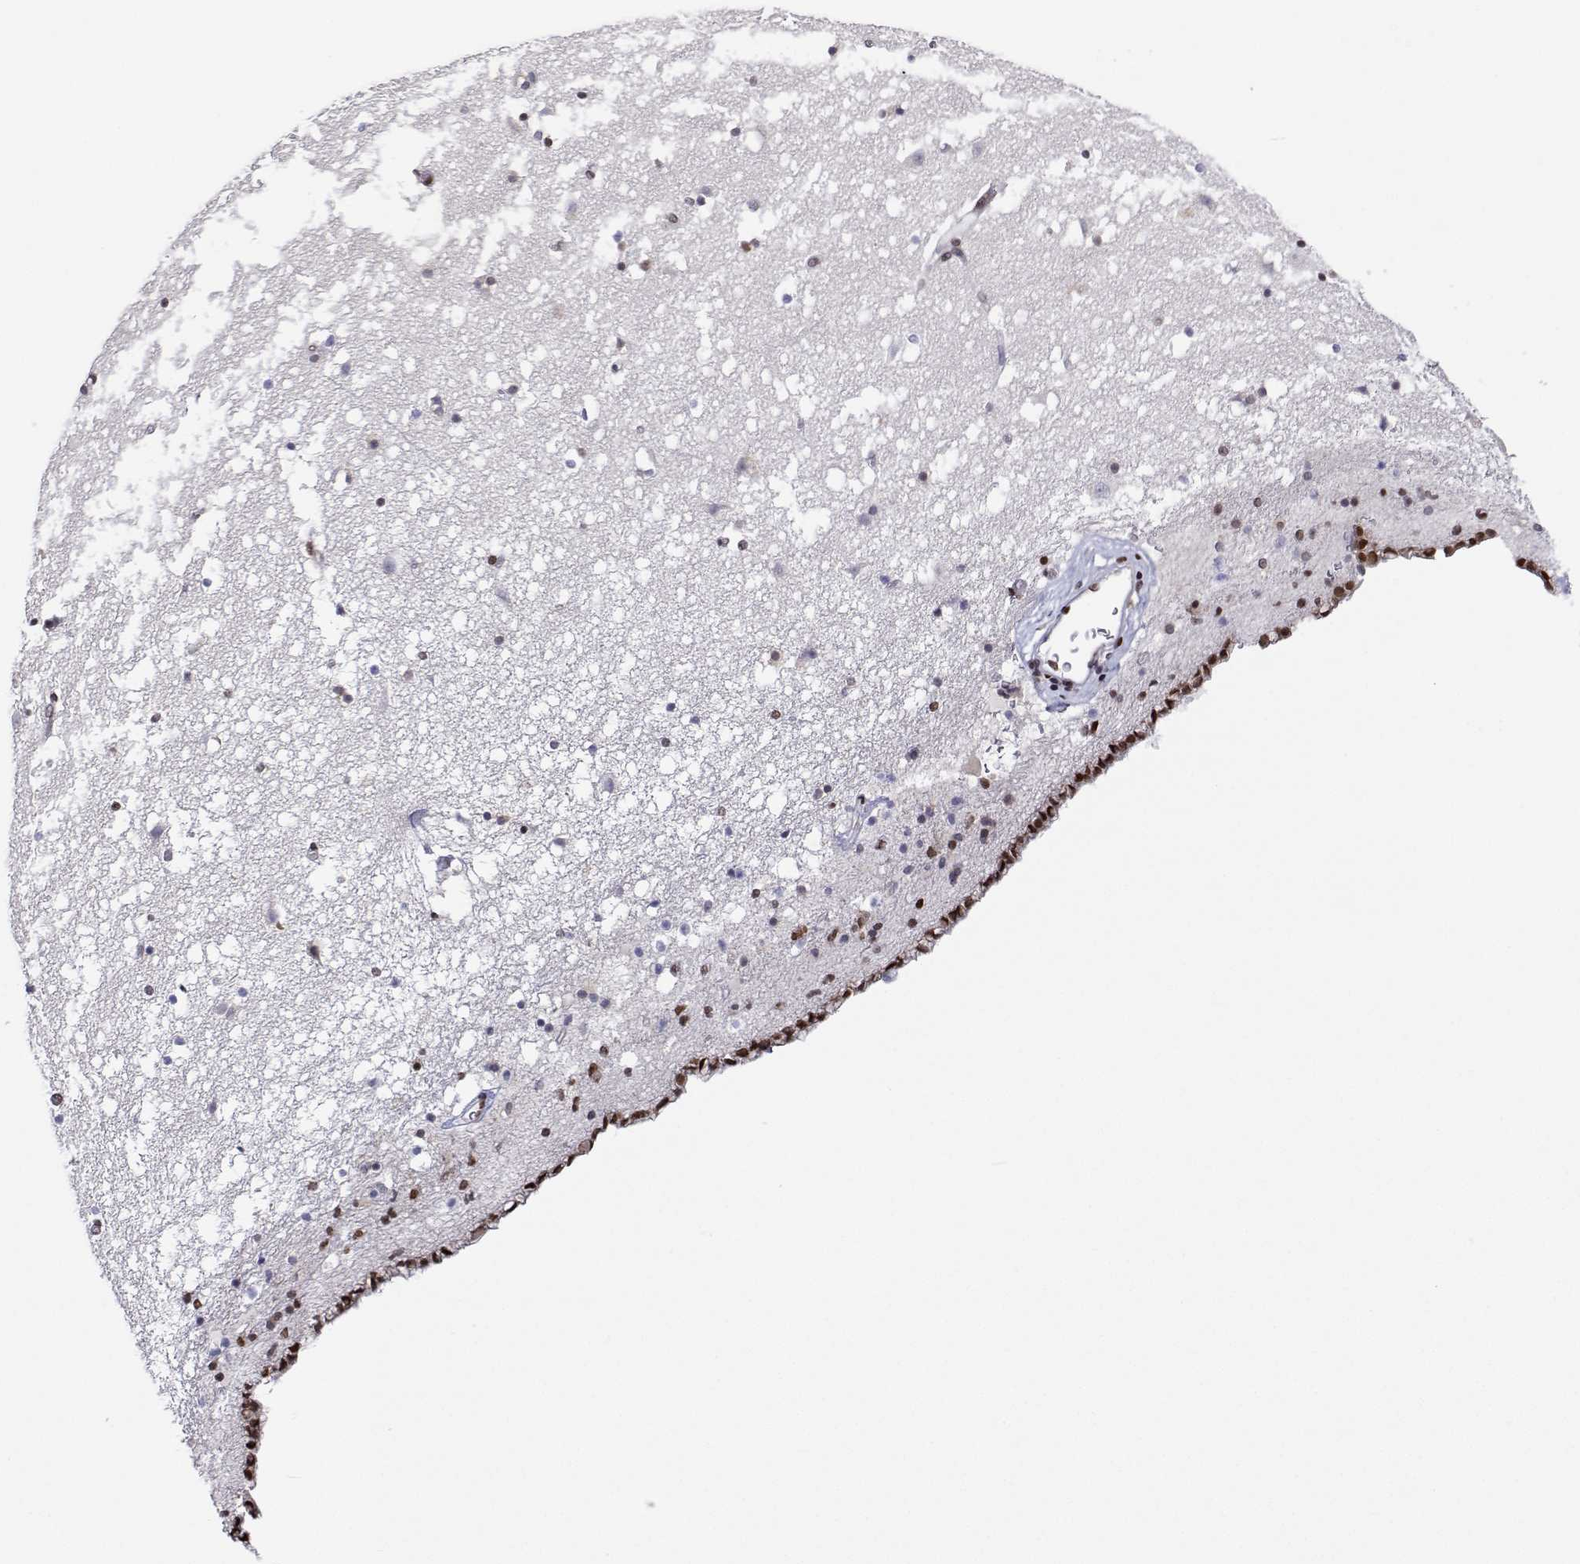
{"staining": {"intensity": "strong", "quantity": "<25%", "location": "nuclear"}, "tissue": "caudate", "cell_type": "Glial cells", "image_type": "normal", "snomed": [{"axis": "morphology", "description": "Normal tissue, NOS"}, {"axis": "topography", "description": "Lateral ventricle wall"}], "caption": "The photomicrograph shows immunohistochemical staining of unremarkable caudate. There is strong nuclear expression is seen in approximately <25% of glial cells.", "gene": "XPC", "patient": {"sex": "female", "age": 42}}